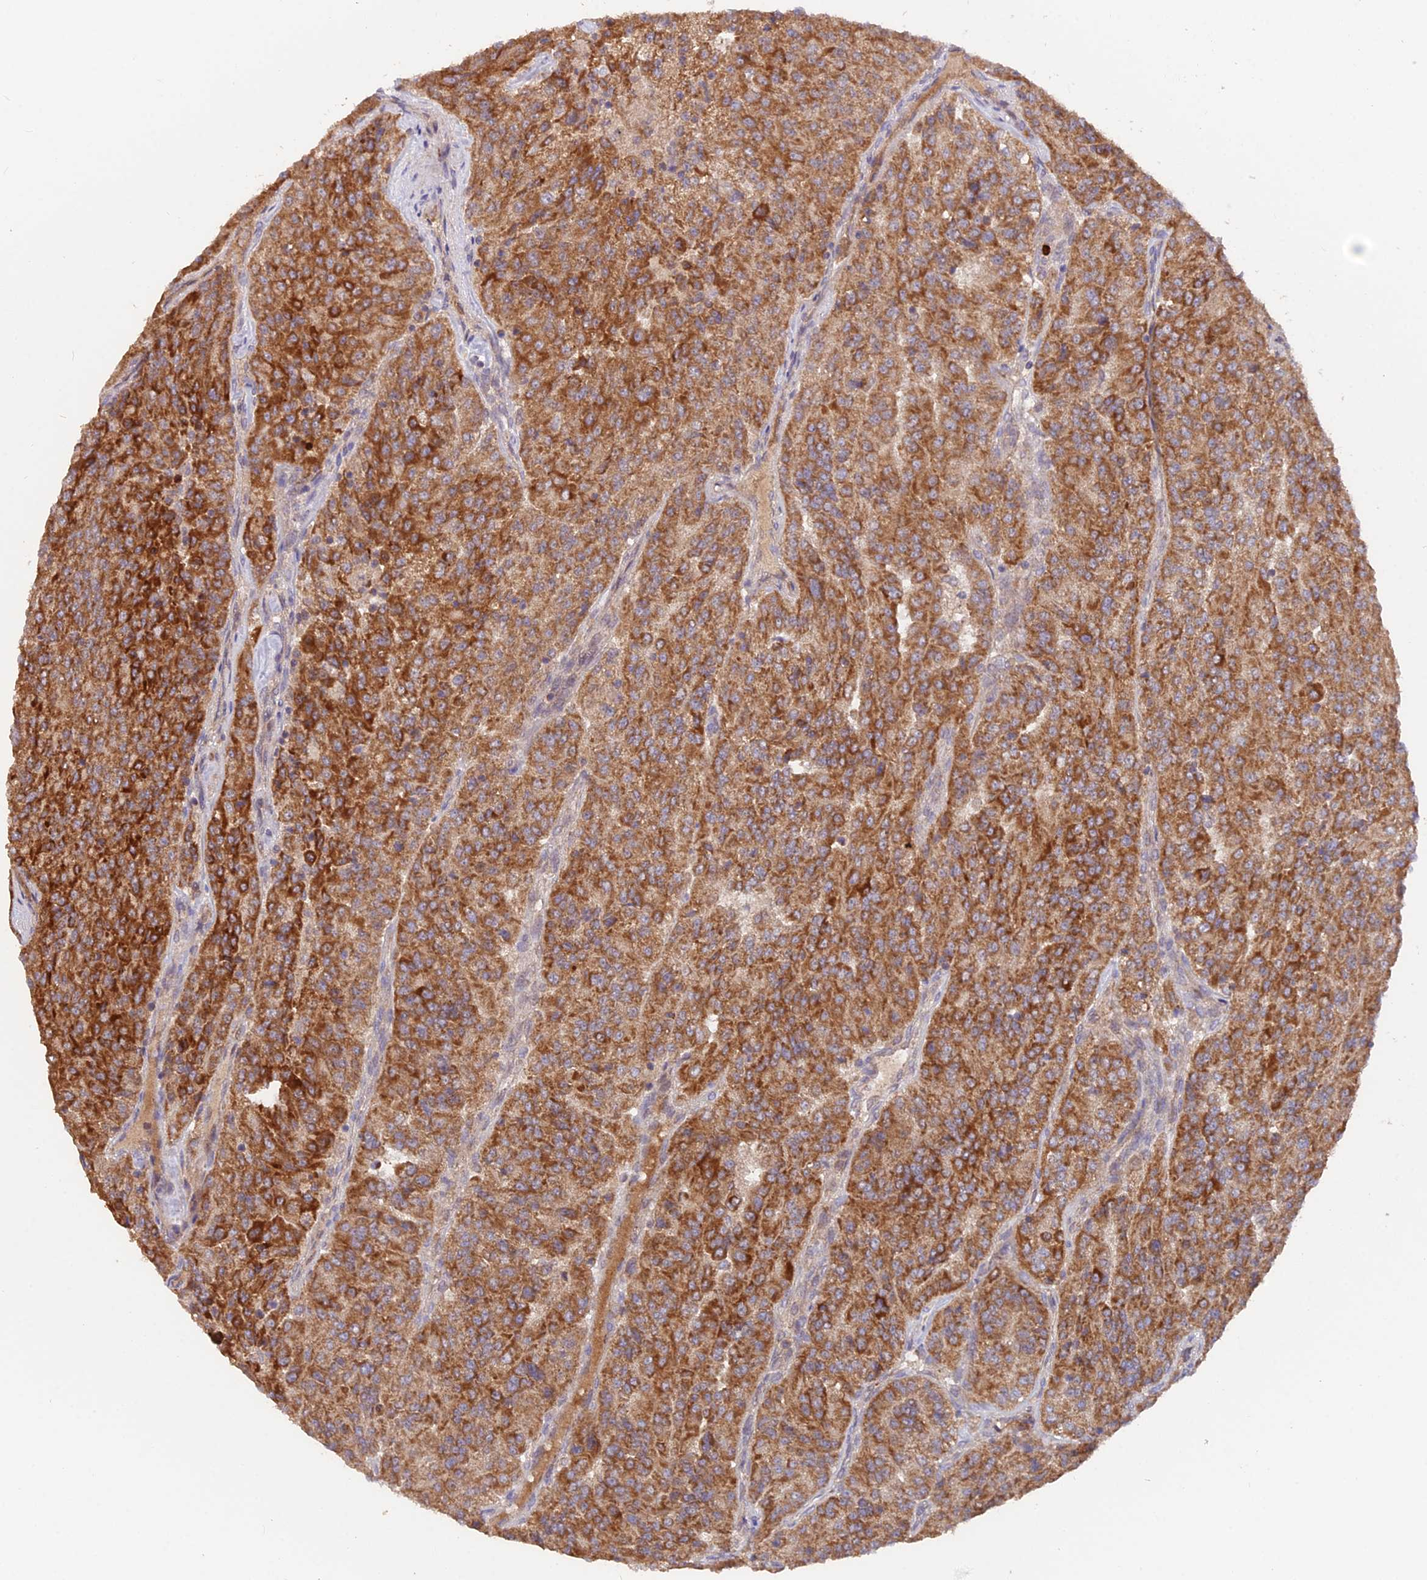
{"staining": {"intensity": "strong", "quantity": ">75%", "location": "cytoplasmic/membranous"}, "tissue": "renal cancer", "cell_type": "Tumor cells", "image_type": "cancer", "snomed": [{"axis": "morphology", "description": "Adenocarcinoma, NOS"}, {"axis": "topography", "description": "Kidney"}], "caption": "Human renal adenocarcinoma stained with a brown dye displays strong cytoplasmic/membranous positive staining in about >75% of tumor cells.", "gene": "IFT22", "patient": {"sex": "female", "age": 63}}